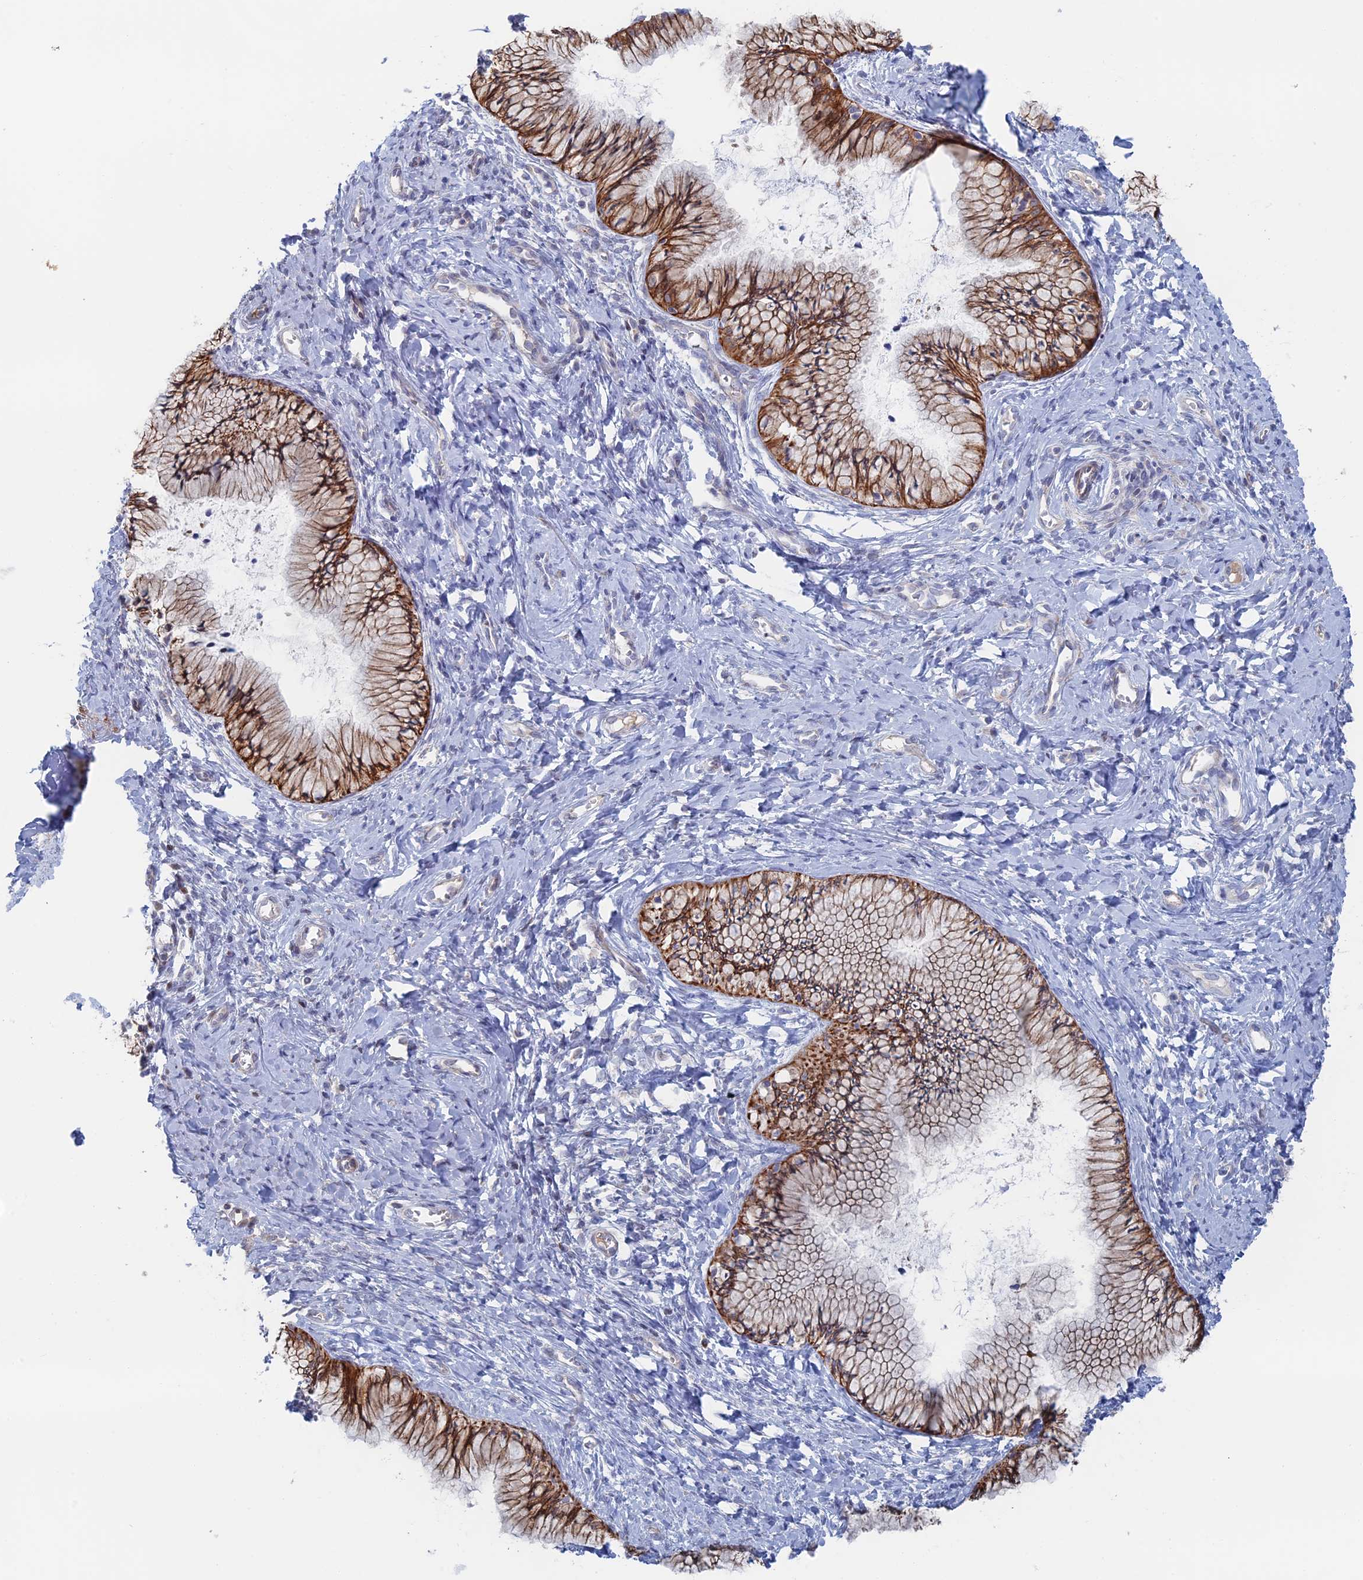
{"staining": {"intensity": "moderate", "quantity": ">75%", "location": "cytoplasmic/membranous"}, "tissue": "cervix", "cell_type": "Glandular cells", "image_type": "normal", "snomed": [{"axis": "morphology", "description": "Normal tissue, NOS"}, {"axis": "topography", "description": "Cervix"}], "caption": "Unremarkable cervix demonstrates moderate cytoplasmic/membranous positivity in approximately >75% of glandular cells, visualized by immunohistochemistry. (brown staining indicates protein expression, while blue staining denotes nuclei).", "gene": "IL7", "patient": {"sex": "female", "age": 42}}